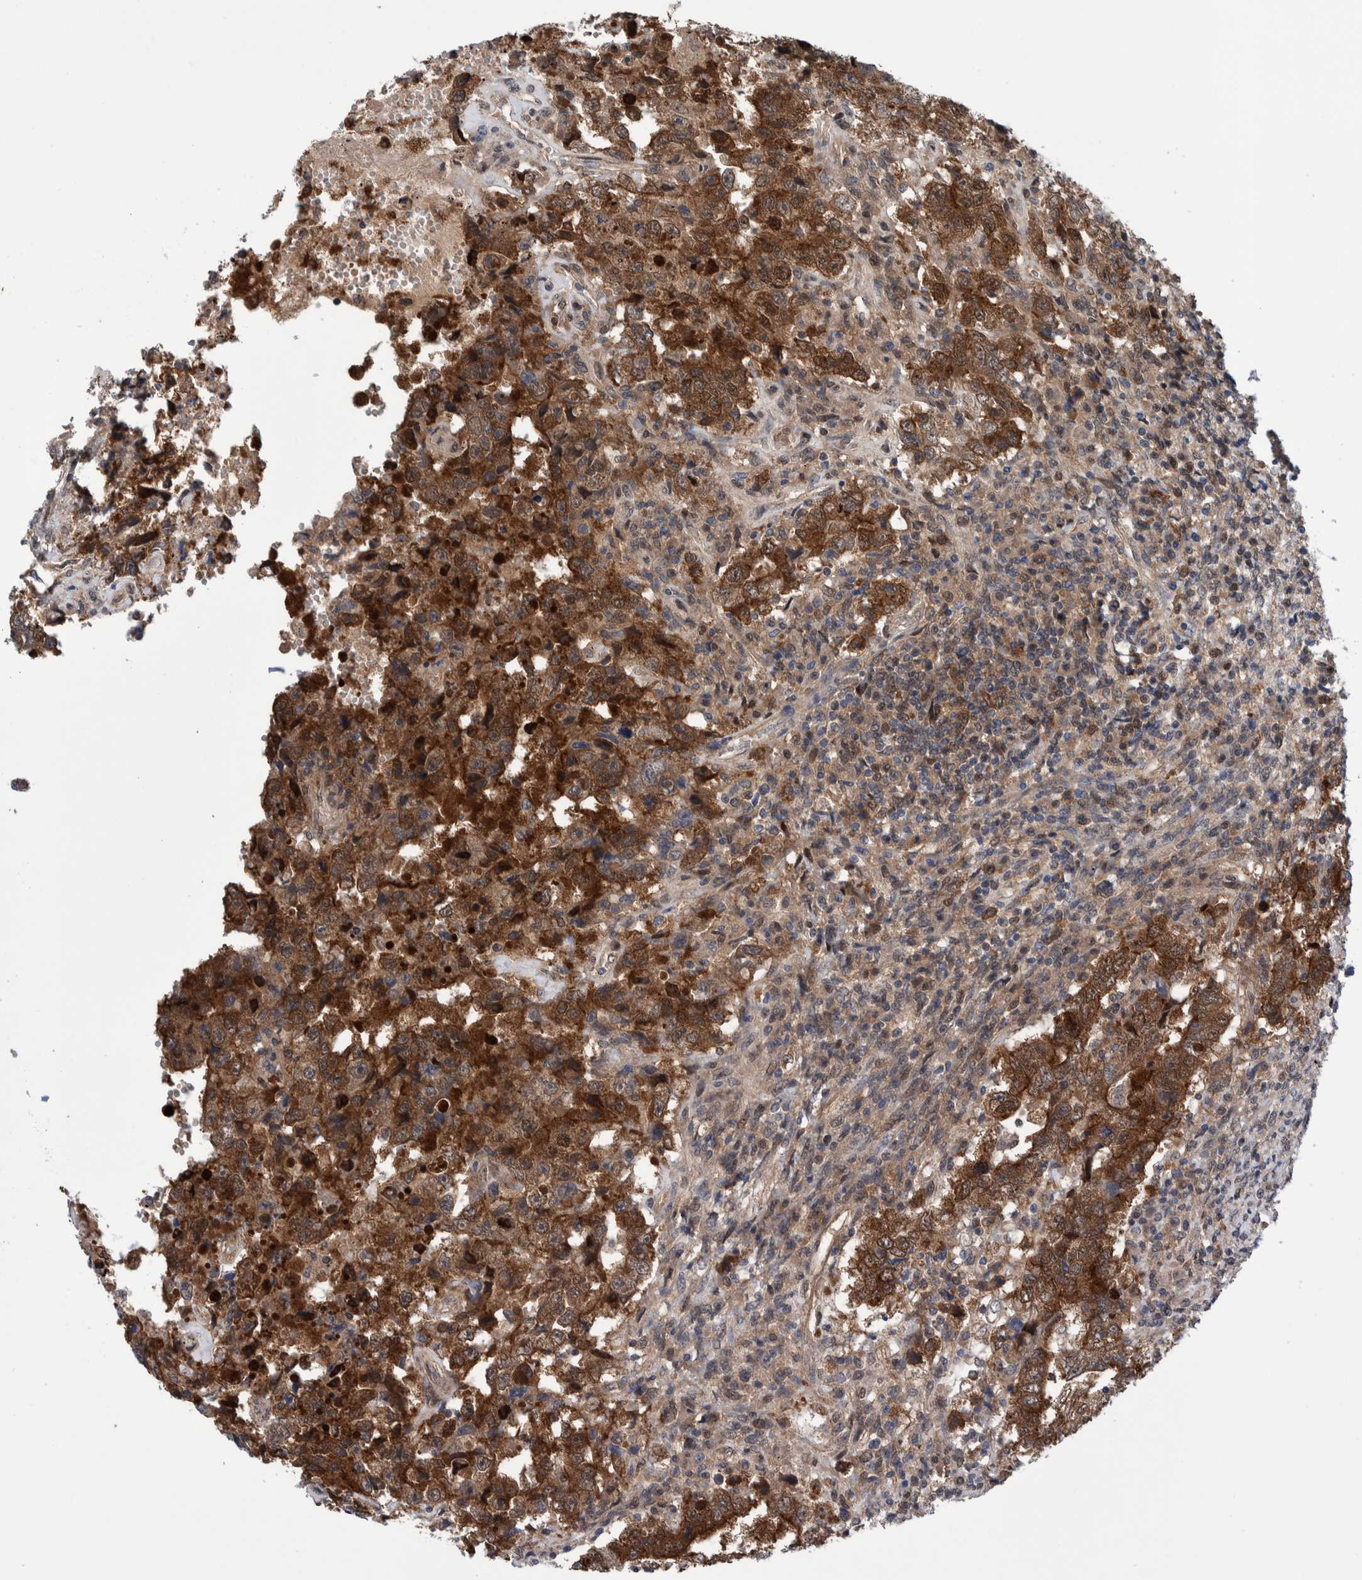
{"staining": {"intensity": "strong", "quantity": ">75%", "location": "cytoplasmic/membranous"}, "tissue": "testis cancer", "cell_type": "Tumor cells", "image_type": "cancer", "snomed": [{"axis": "morphology", "description": "Carcinoma, Embryonal, NOS"}, {"axis": "topography", "description": "Testis"}], "caption": "Embryonal carcinoma (testis) tissue exhibits strong cytoplasmic/membranous positivity in about >75% of tumor cells", "gene": "PFAS", "patient": {"sex": "male", "age": 26}}